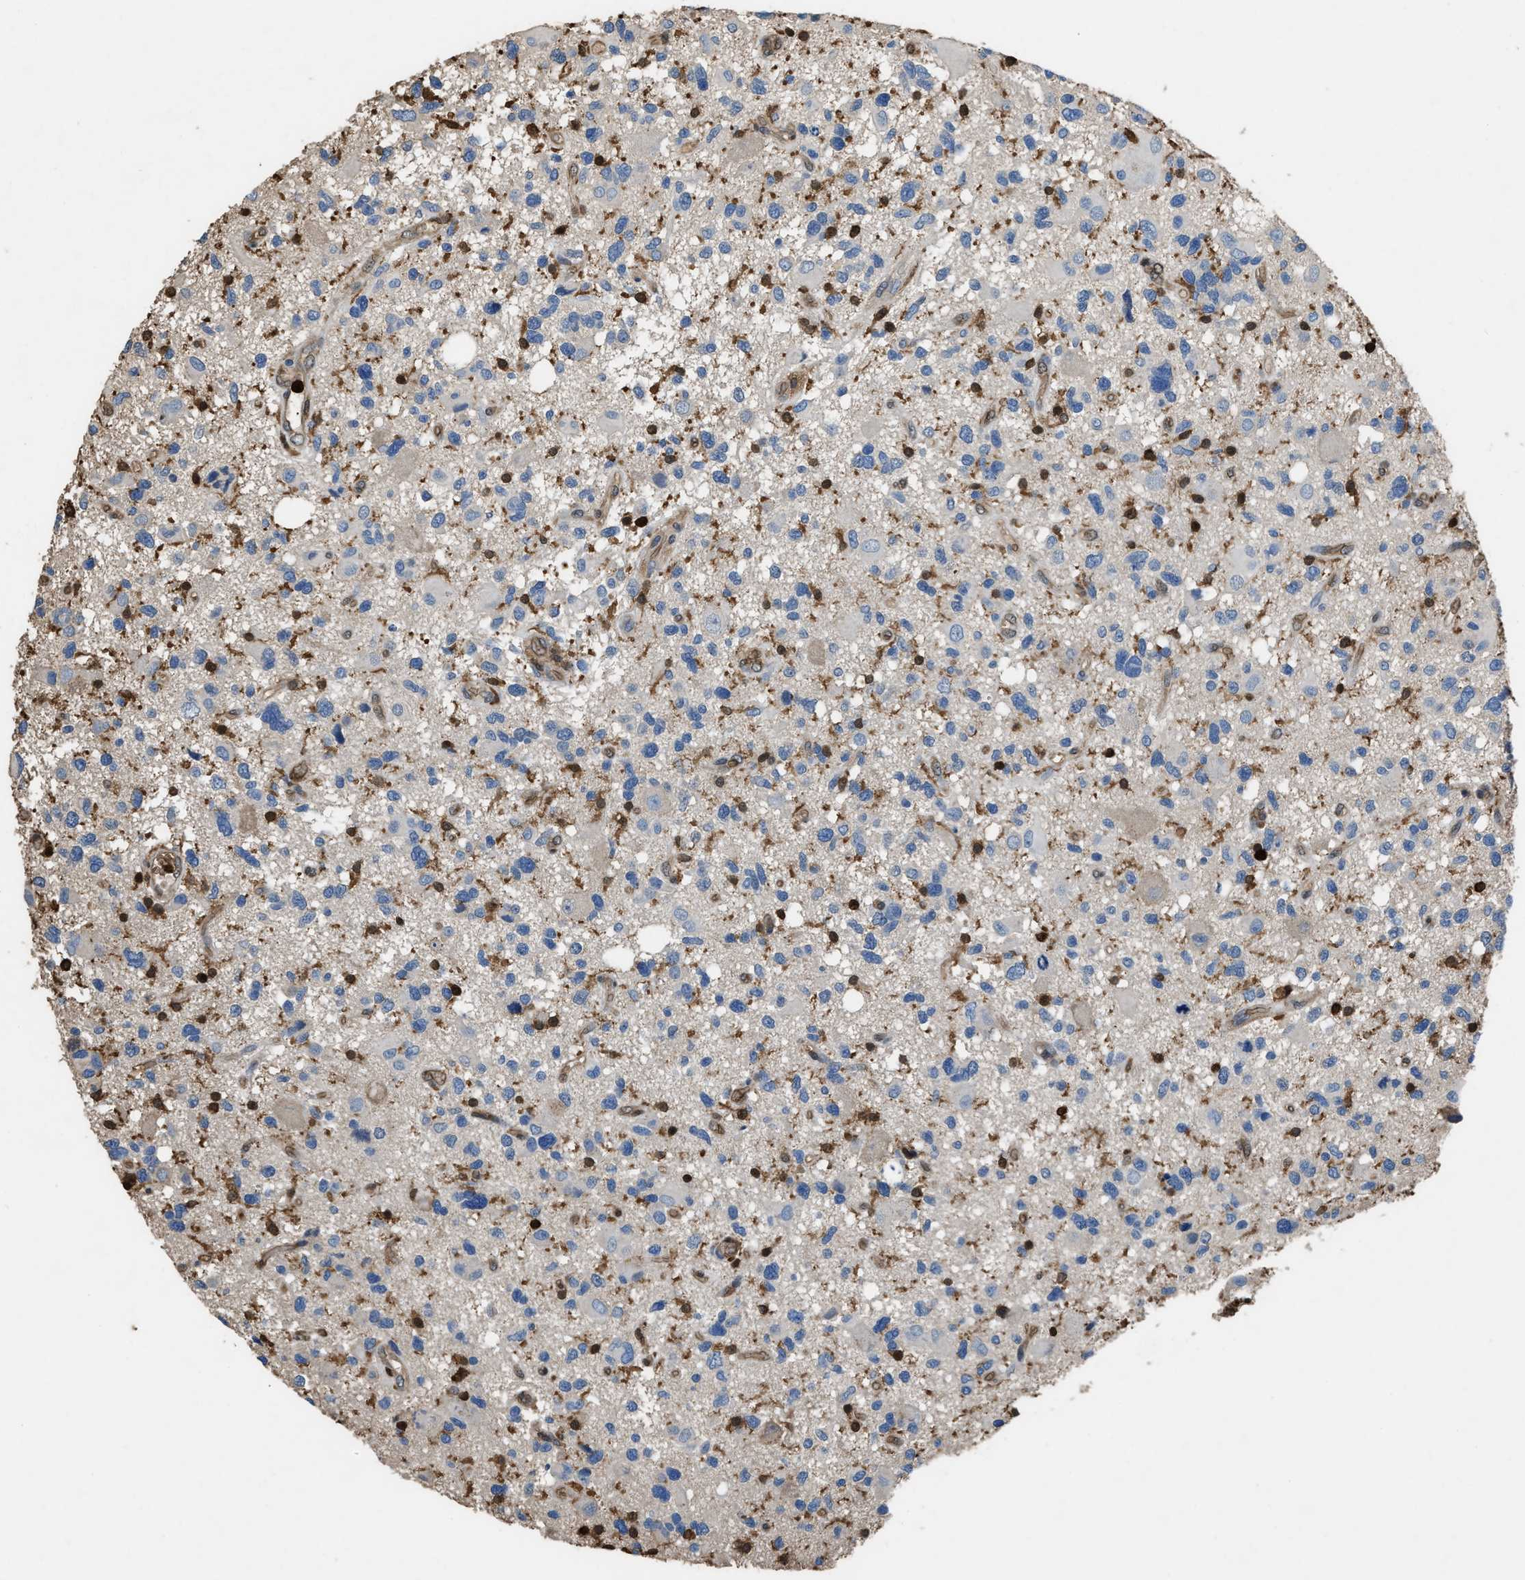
{"staining": {"intensity": "negative", "quantity": "none", "location": "none"}, "tissue": "glioma", "cell_type": "Tumor cells", "image_type": "cancer", "snomed": [{"axis": "morphology", "description": "Glioma, malignant, High grade"}, {"axis": "topography", "description": "Brain"}], "caption": "Tumor cells are negative for brown protein staining in malignant glioma (high-grade).", "gene": "ARHGDIB", "patient": {"sex": "male", "age": 33}}